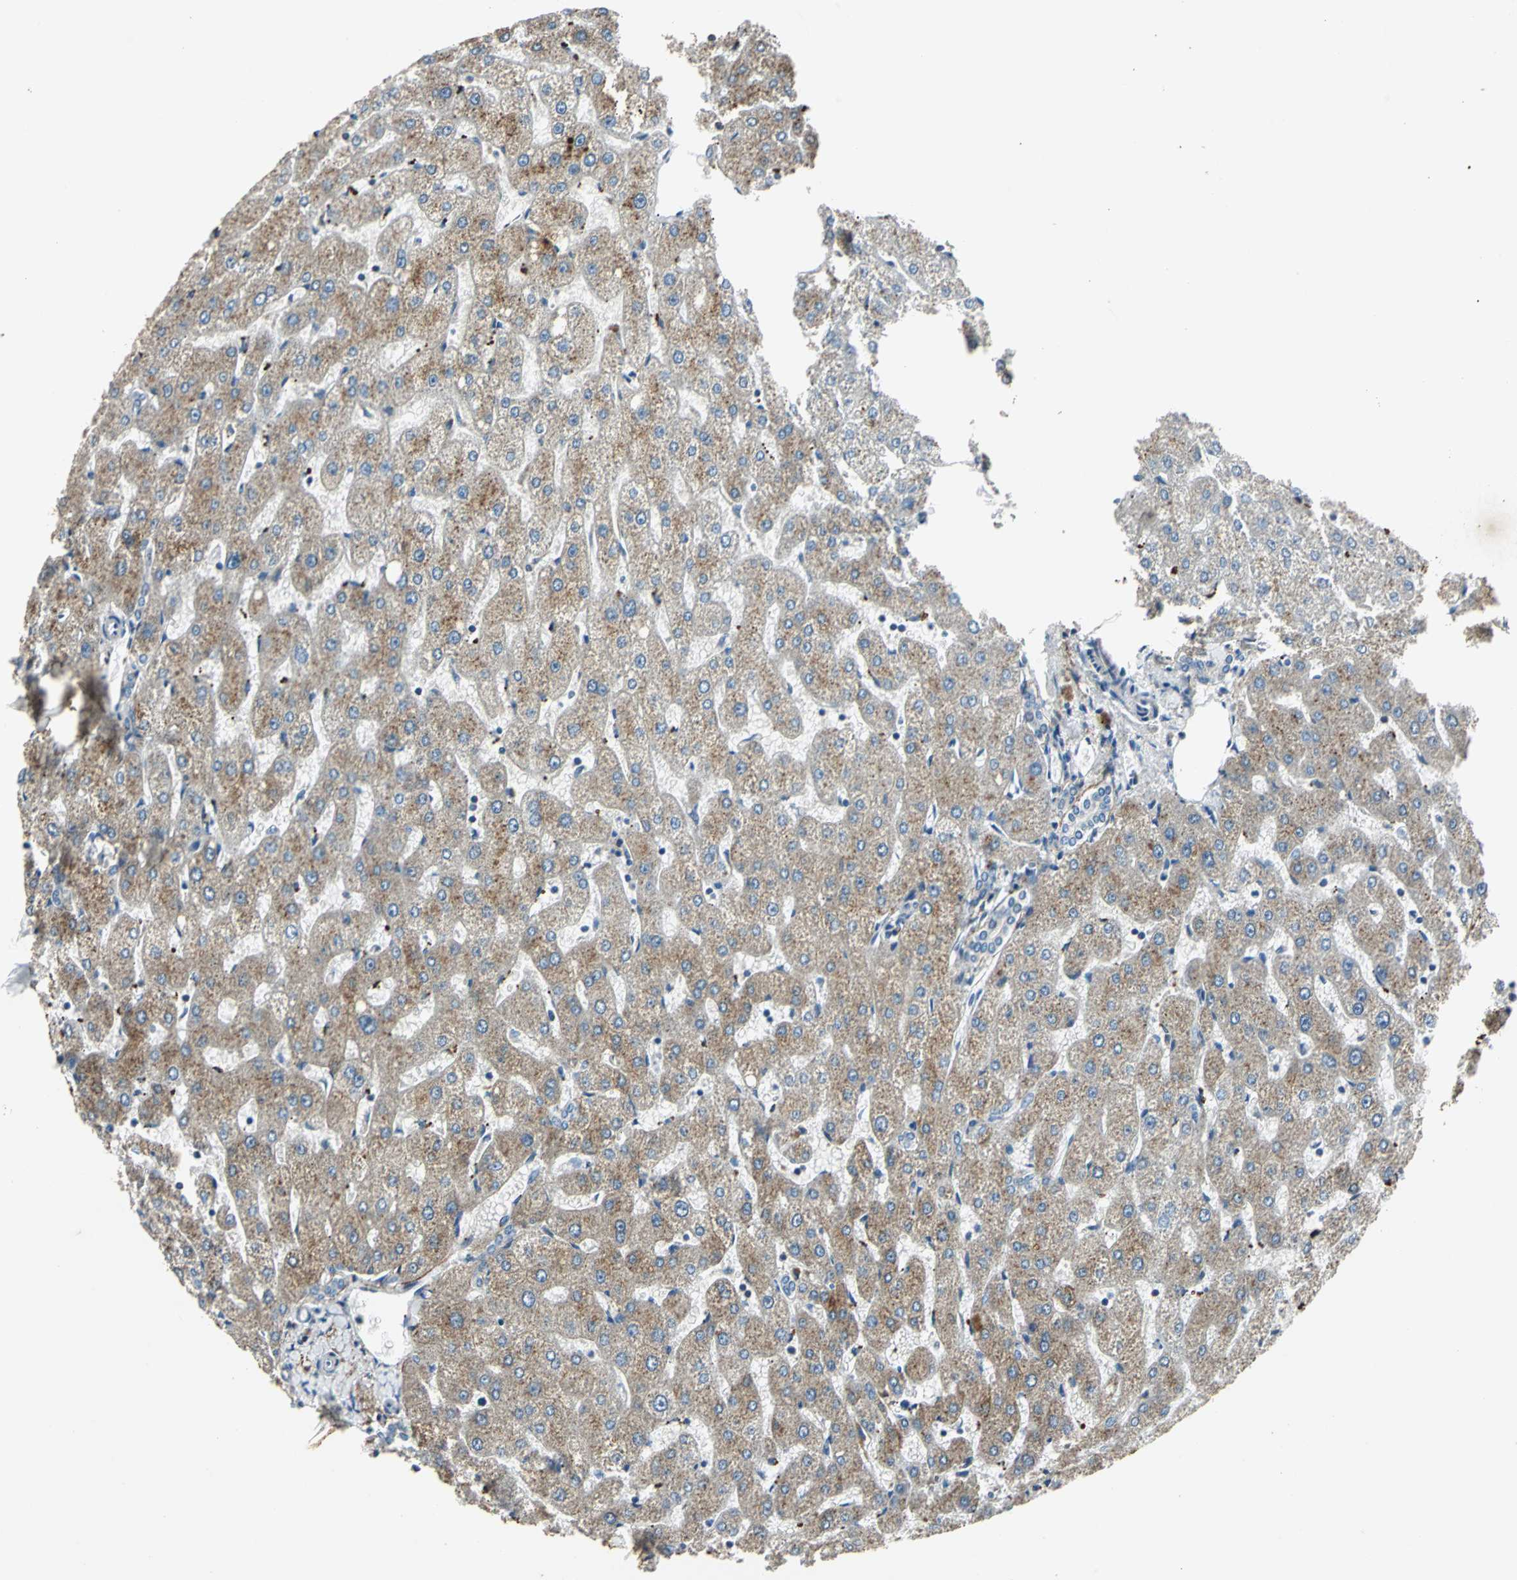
{"staining": {"intensity": "weak", "quantity": "25%-75%", "location": "cytoplasmic/membranous"}, "tissue": "liver", "cell_type": "Cholangiocytes", "image_type": "normal", "snomed": [{"axis": "morphology", "description": "Normal tissue, NOS"}, {"axis": "topography", "description": "Liver"}], "caption": "Liver stained with DAB IHC exhibits low levels of weak cytoplasmic/membranous staining in about 25%-75% of cholangiocytes. (DAB IHC, brown staining for protein, blue staining for nuclei).", "gene": "DNAJB4", "patient": {"sex": "male", "age": 67}}